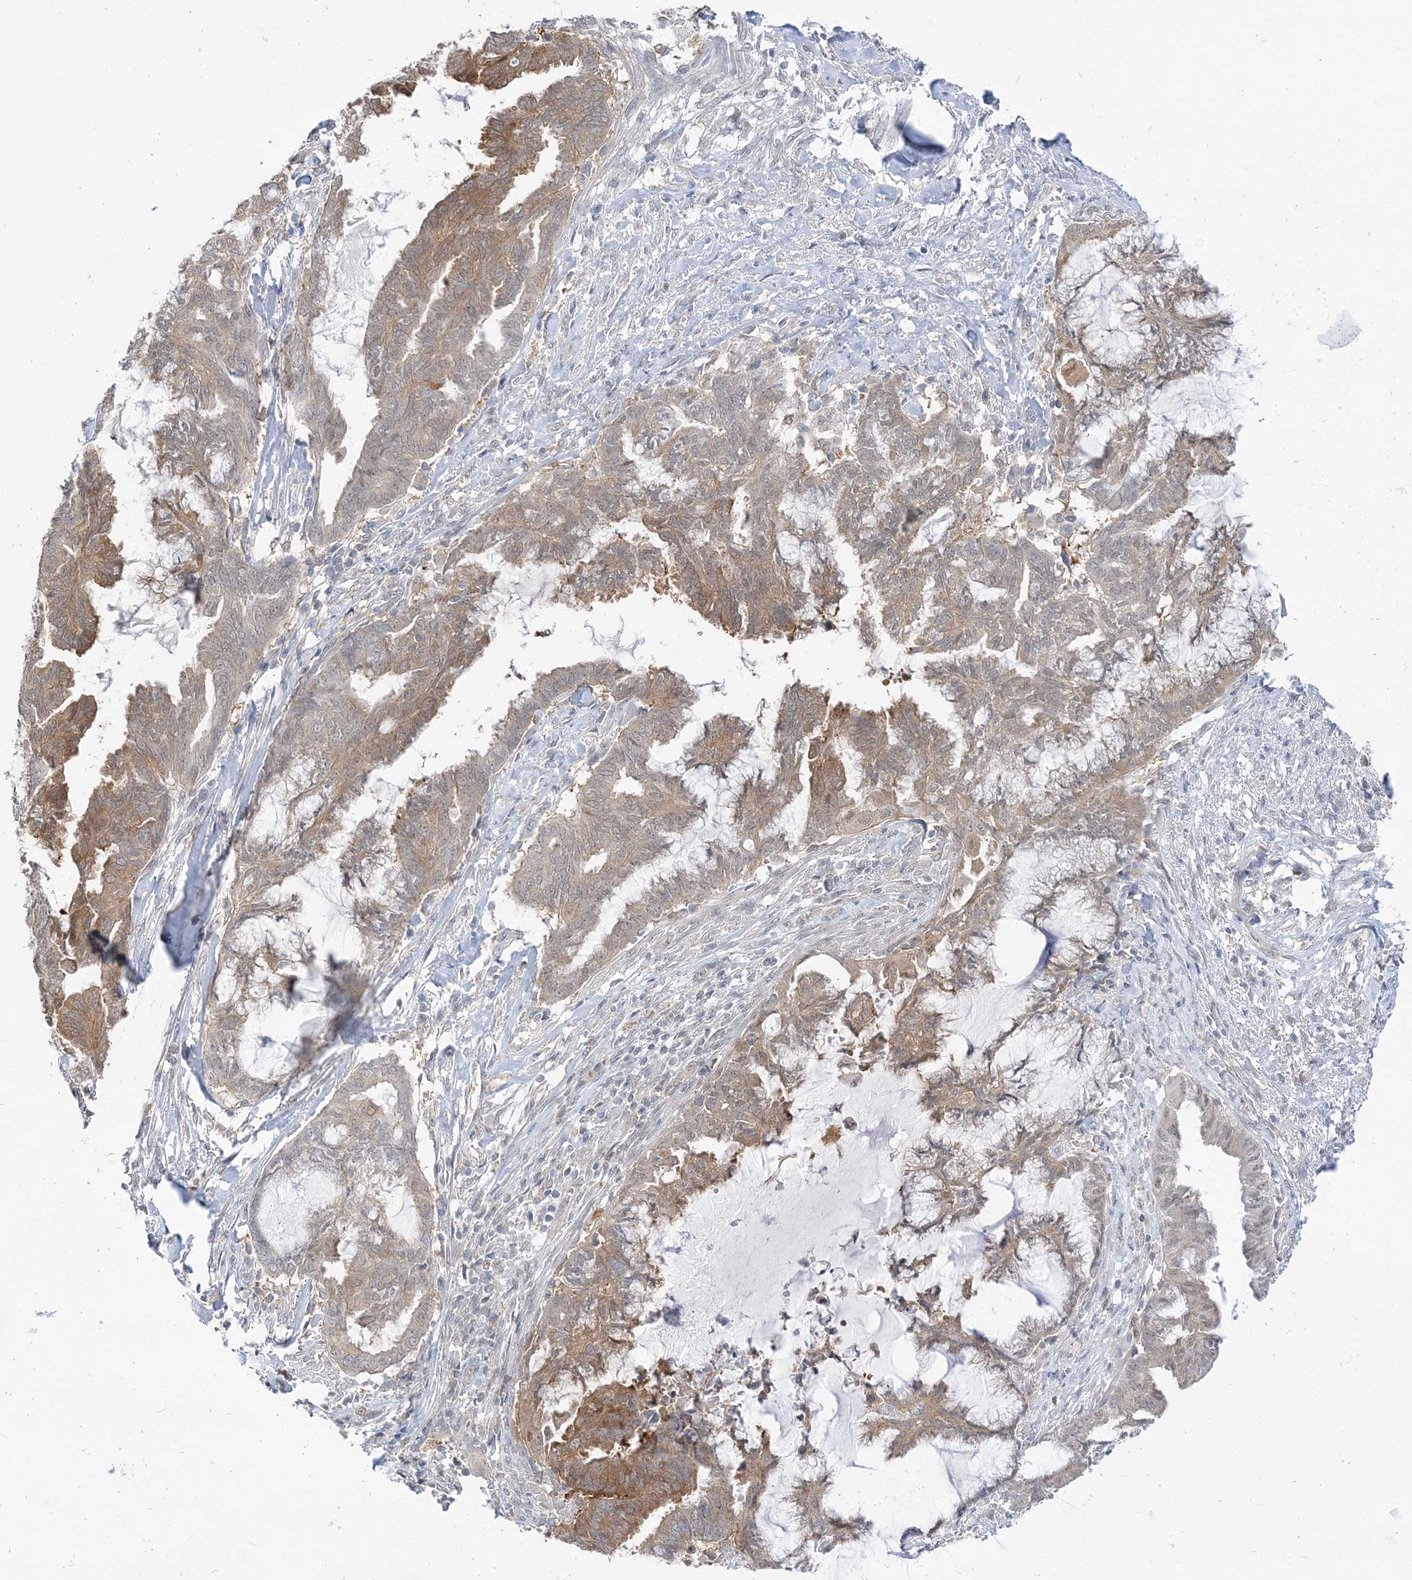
{"staining": {"intensity": "moderate", "quantity": "<25%", "location": "cytoplasmic/membranous"}, "tissue": "endometrial cancer", "cell_type": "Tumor cells", "image_type": "cancer", "snomed": [{"axis": "morphology", "description": "Adenocarcinoma, NOS"}, {"axis": "topography", "description": "Endometrium"}], "caption": "A histopathology image showing moderate cytoplasmic/membranous expression in approximately <25% of tumor cells in adenocarcinoma (endometrial), as visualized by brown immunohistochemical staining.", "gene": "THADA", "patient": {"sex": "female", "age": 86}}